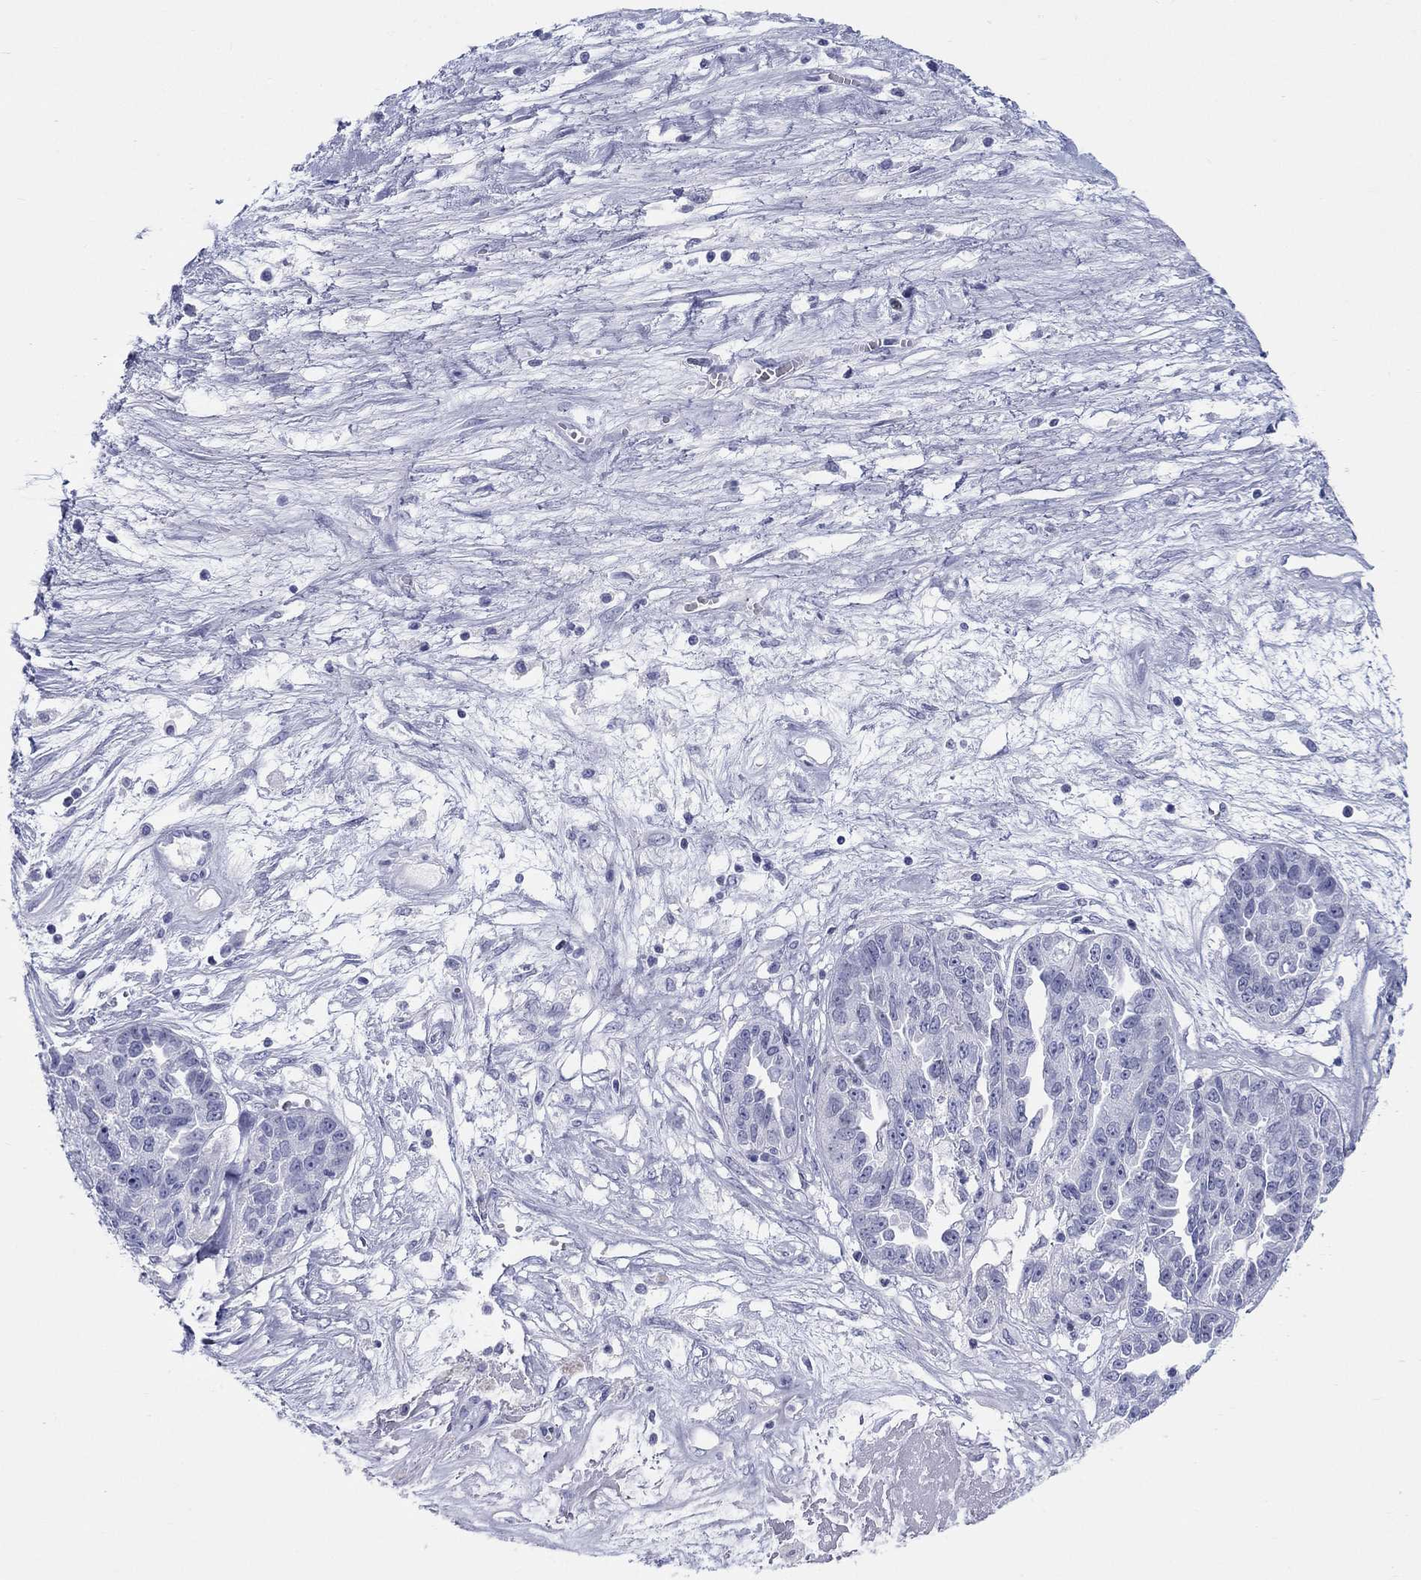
{"staining": {"intensity": "negative", "quantity": "none", "location": "none"}, "tissue": "ovarian cancer", "cell_type": "Tumor cells", "image_type": "cancer", "snomed": [{"axis": "morphology", "description": "Cystadenocarcinoma, serous, NOS"}, {"axis": "topography", "description": "Ovary"}], "caption": "A micrograph of ovarian cancer stained for a protein displays no brown staining in tumor cells. (Immunohistochemistry, brightfield microscopy, high magnification).", "gene": "LAMP5", "patient": {"sex": "female", "age": 87}}